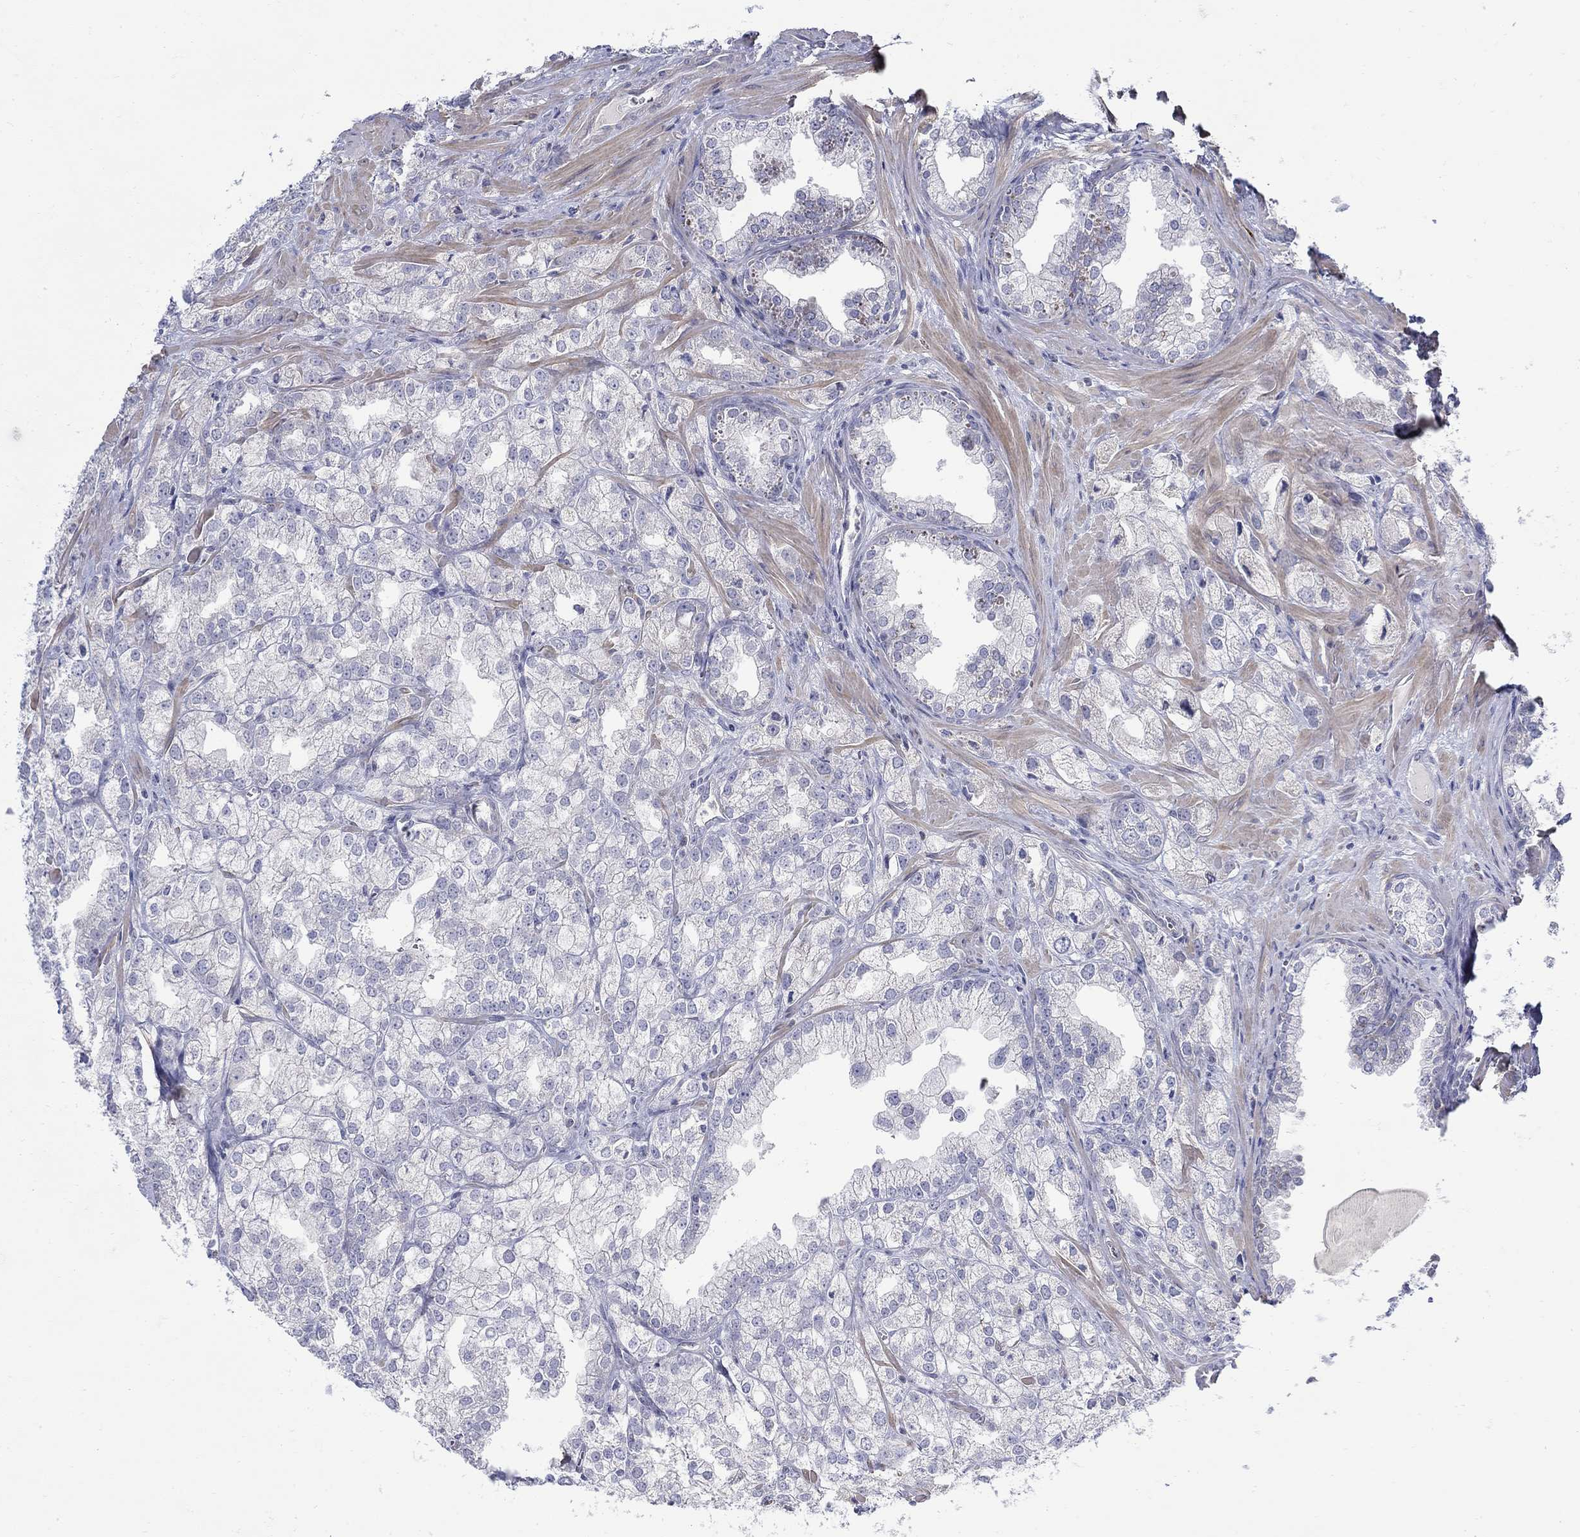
{"staining": {"intensity": "negative", "quantity": "none", "location": "none"}, "tissue": "prostate cancer", "cell_type": "Tumor cells", "image_type": "cancer", "snomed": [{"axis": "morphology", "description": "Adenocarcinoma, NOS"}, {"axis": "topography", "description": "Prostate"}], "caption": "High power microscopy micrograph of an immunohistochemistry (IHC) histopathology image of prostate cancer, revealing no significant staining in tumor cells.", "gene": "ABCA4", "patient": {"sex": "male", "age": 70}}